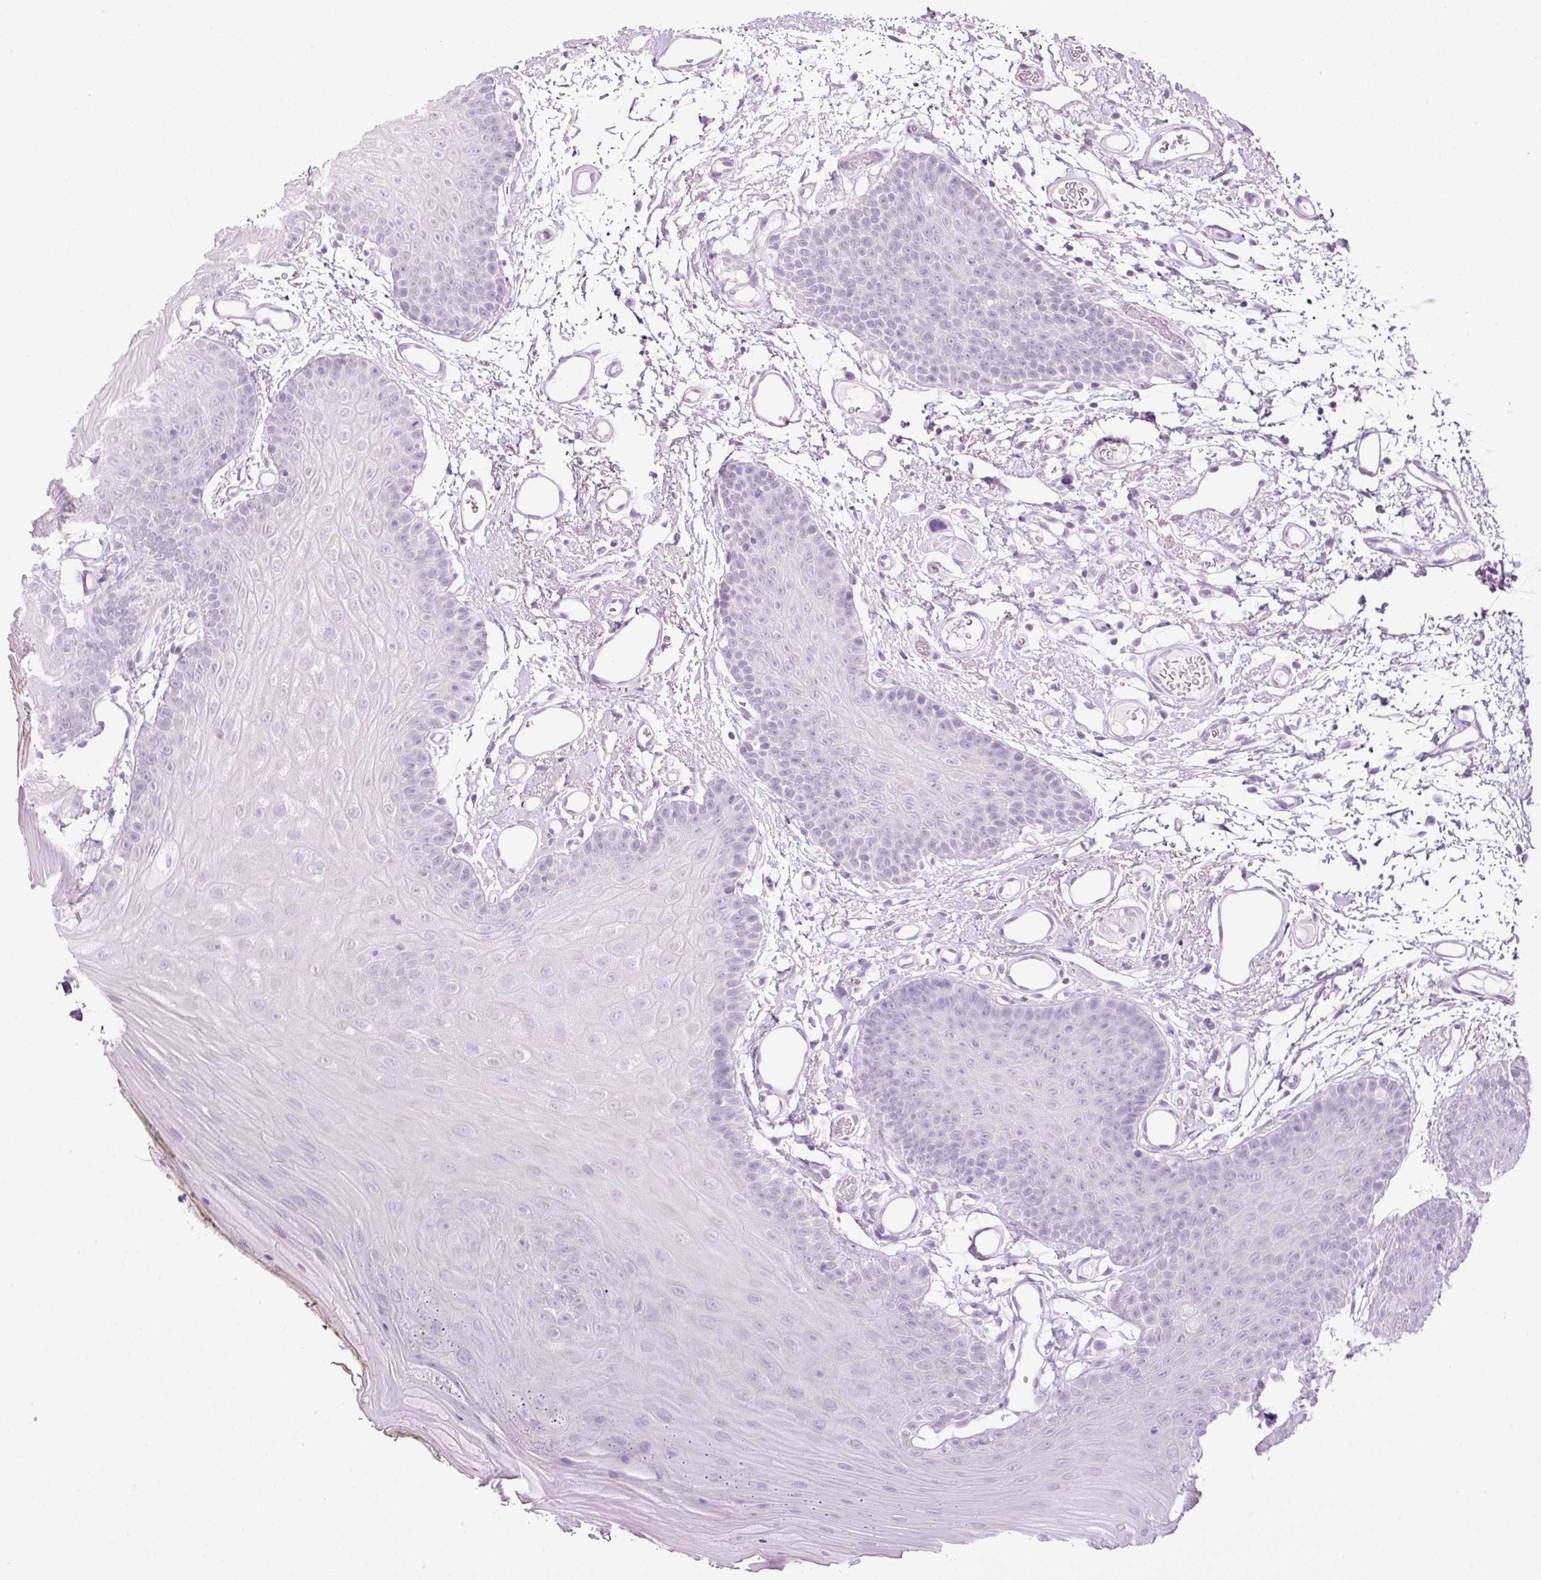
{"staining": {"intensity": "negative", "quantity": "none", "location": "none"}, "tissue": "oral mucosa", "cell_type": "Squamous epithelial cells", "image_type": "normal", "snomed": [{"axis": "morphology", "description": "Normal tissue, NOS"}, {"axis": "morphology", "description": "Squamous cell carcinoma, NOS"}, {"axis": "topography", "description": "Oral tissue"}, {"axis": "topography", "description": "Head-Neck"}], "caption": "There is no significant staining in squamous epithelial cells of oral mucosa. (Brightfield microscopy of DAB IHC at high magnification).", "gene": "ZNF639", "patient": {"sex": "female", "age": 81}}